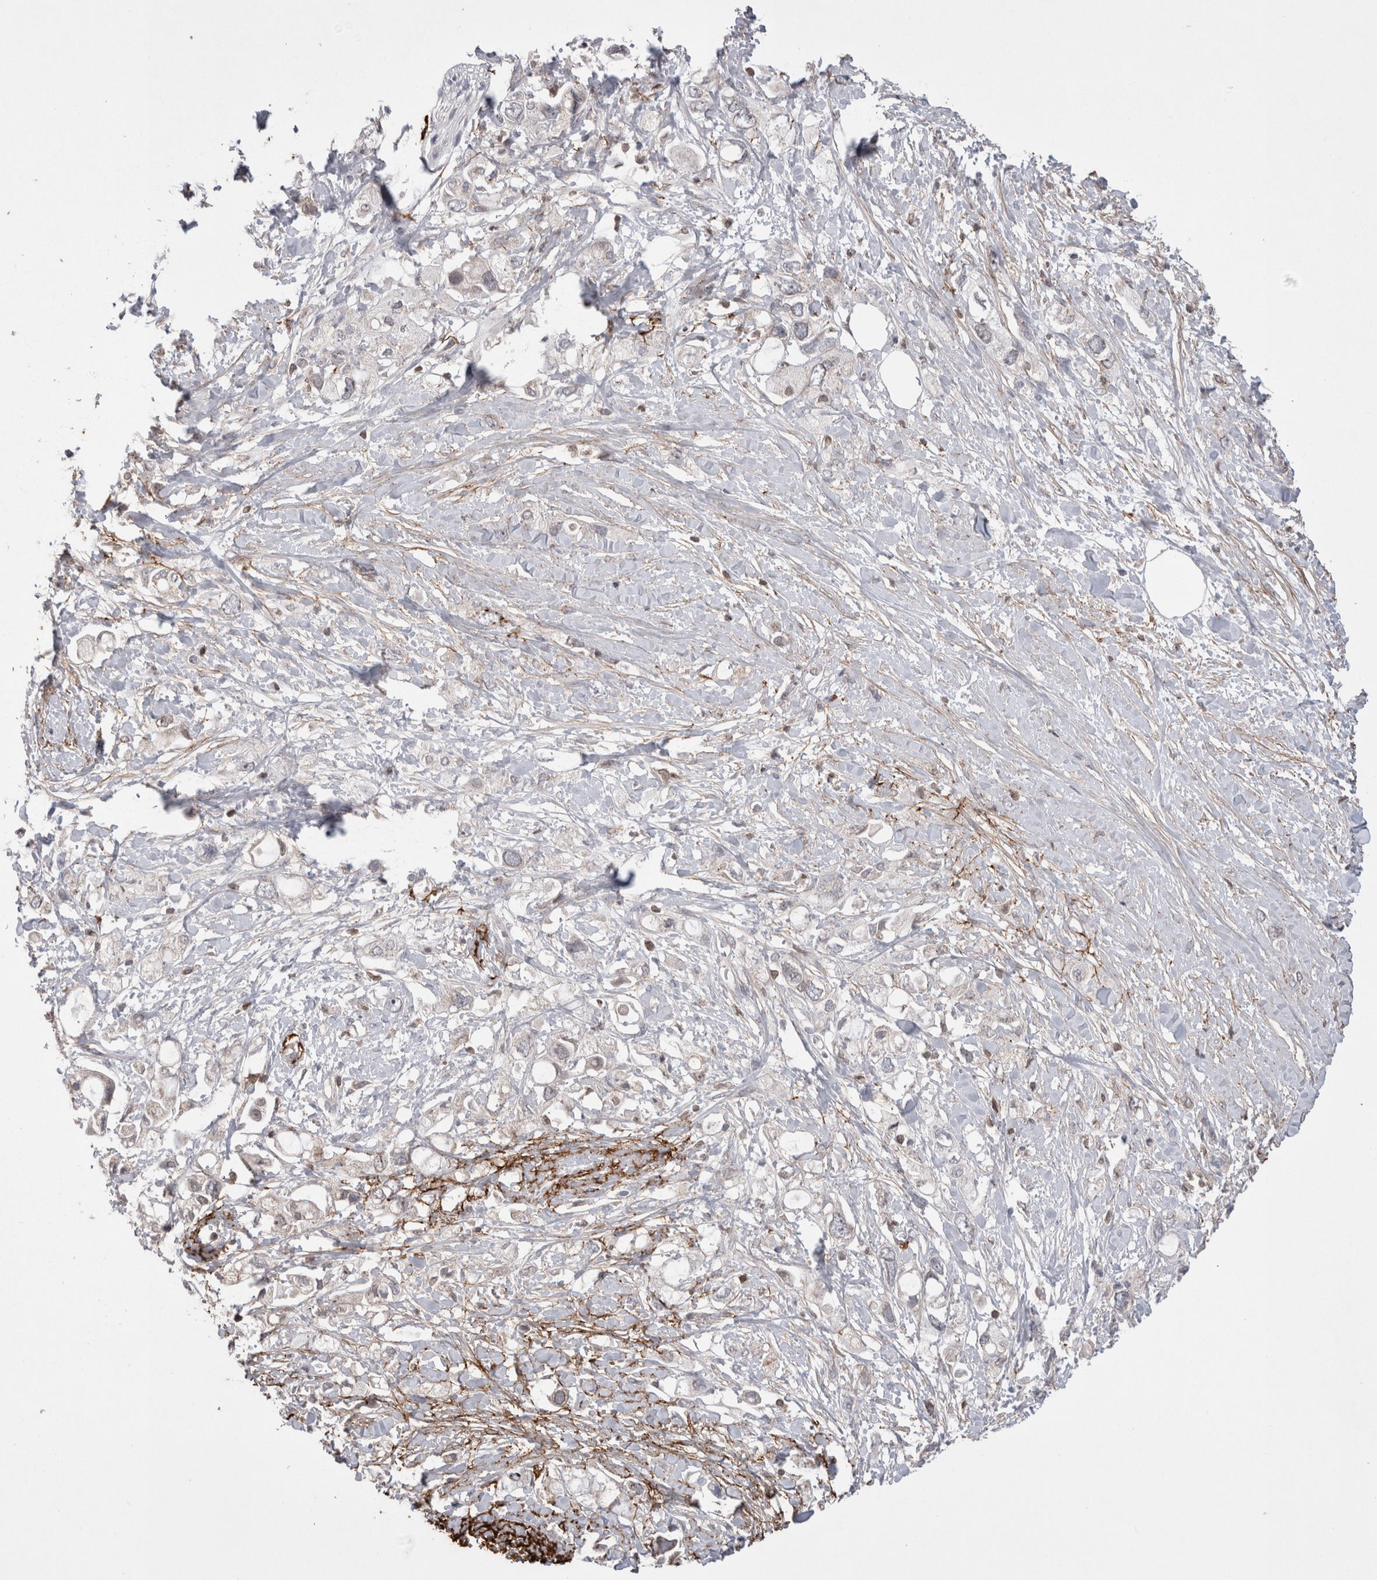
{"staining": {"intensity": "negative", "quantity": "none", "location": "none"}, "tissue": "pancreatic cancer", "cell_type": "Tumor cells", "image_type": "cancer", "snomed": [{"axis": "morphology", "description": "Adenocarcinoma, NOS"}, {"axis": "topography", "description": "Pancreas"}], "caption": "Immunohistochemistry (IHC) of human pancreatic cancer (adenocarcinoma) reveals no positivity in tumor cells.", "gene": "DARS2", "patient": {"sex": "female", "age": 56}}